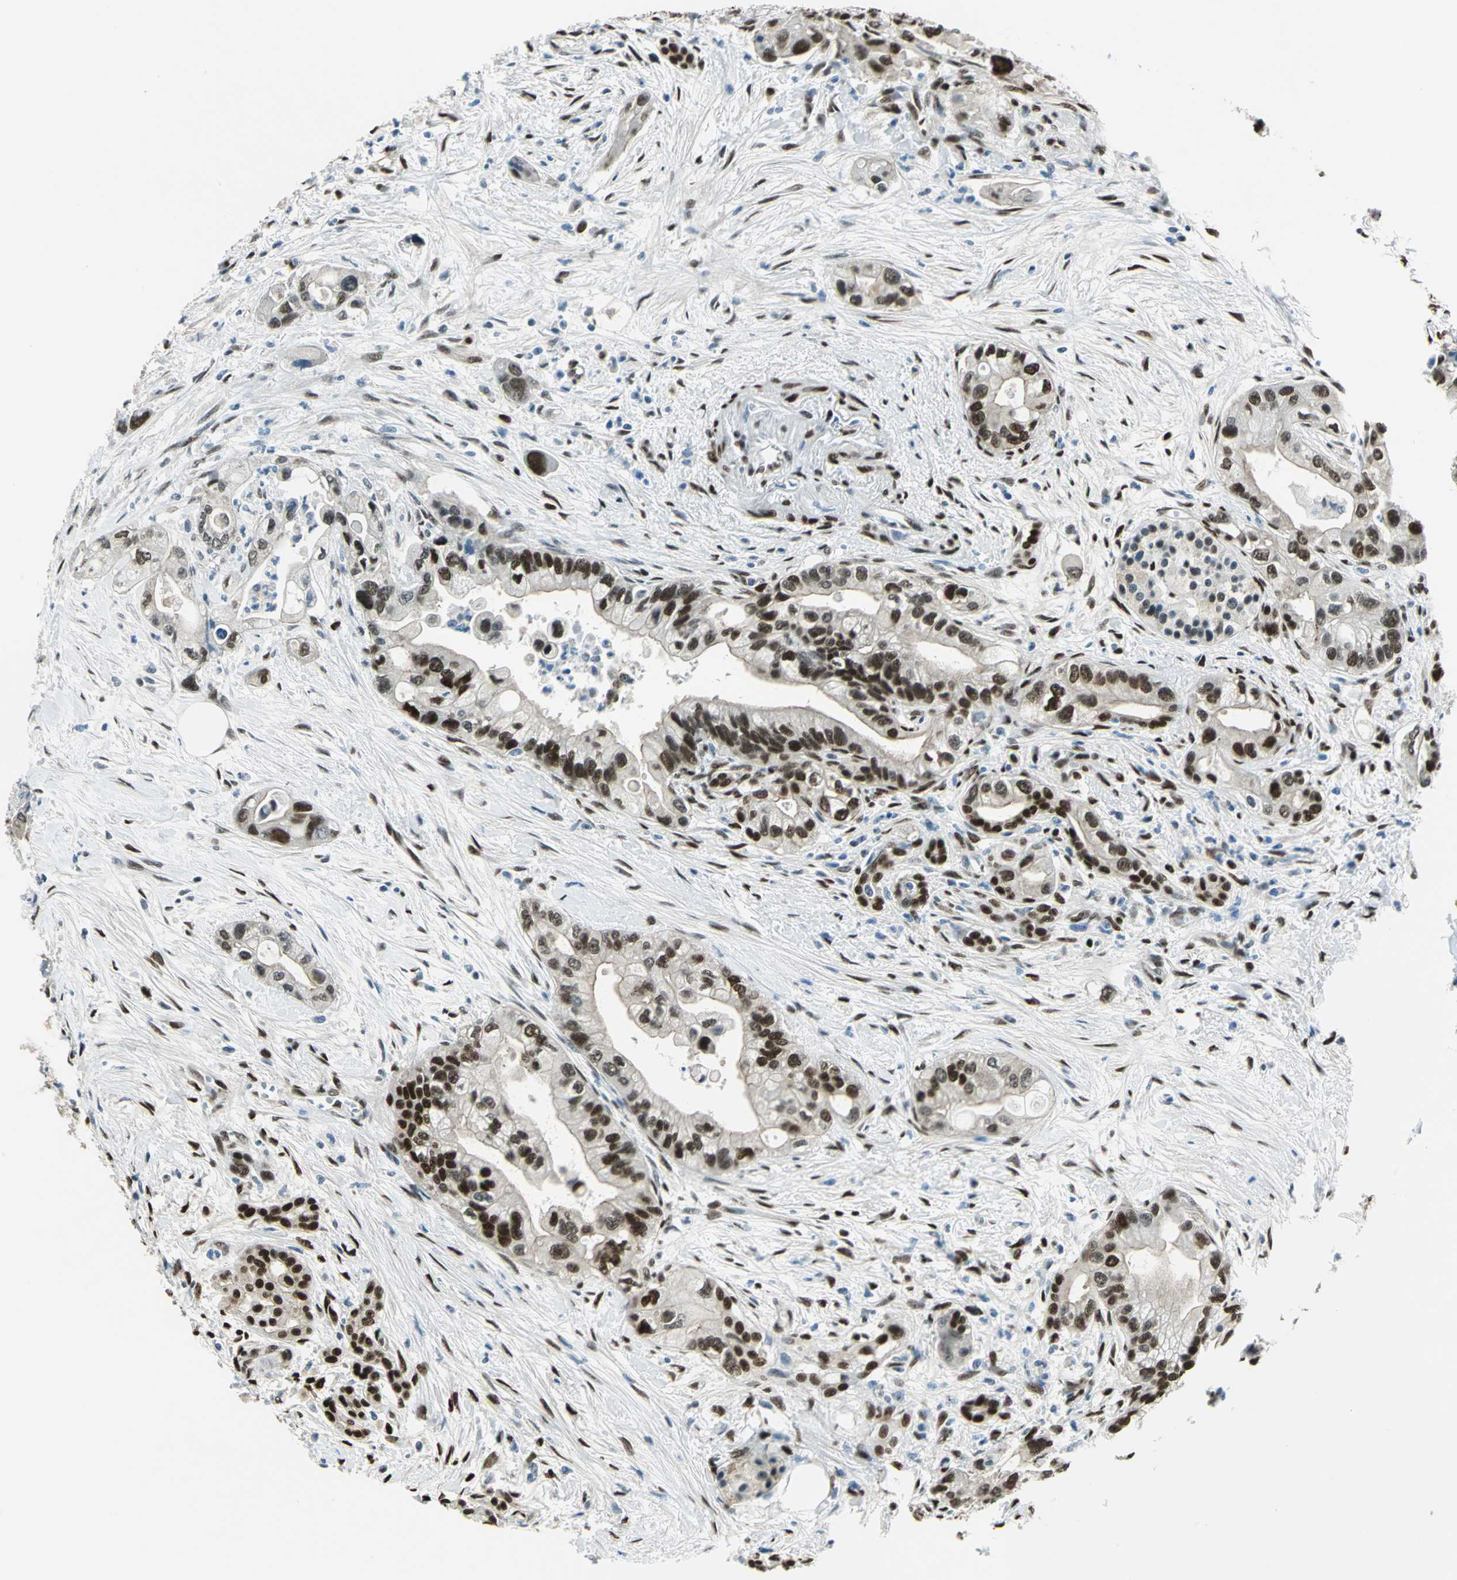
{"staining": {"intensity": "strong", "quantity": ">75%", "location": "nuclear"}, "tissue": "pancreatic cancer", "cell_type": "Tumor cells", "image_type": "cancer", "snomed": [{"axis": "morphology", "description": "Adenocarcinoma, NOS"}, {"axis": "topography", "description": "Pancreas"}], "caption": "Human pancreatic adenocarcinoma stained for a protein (brown) displays strong nuclear positive staining in approximately >75% of tumor cells.", "gene": "NFIA", "patient": {"sex": "male", "age": 70}}